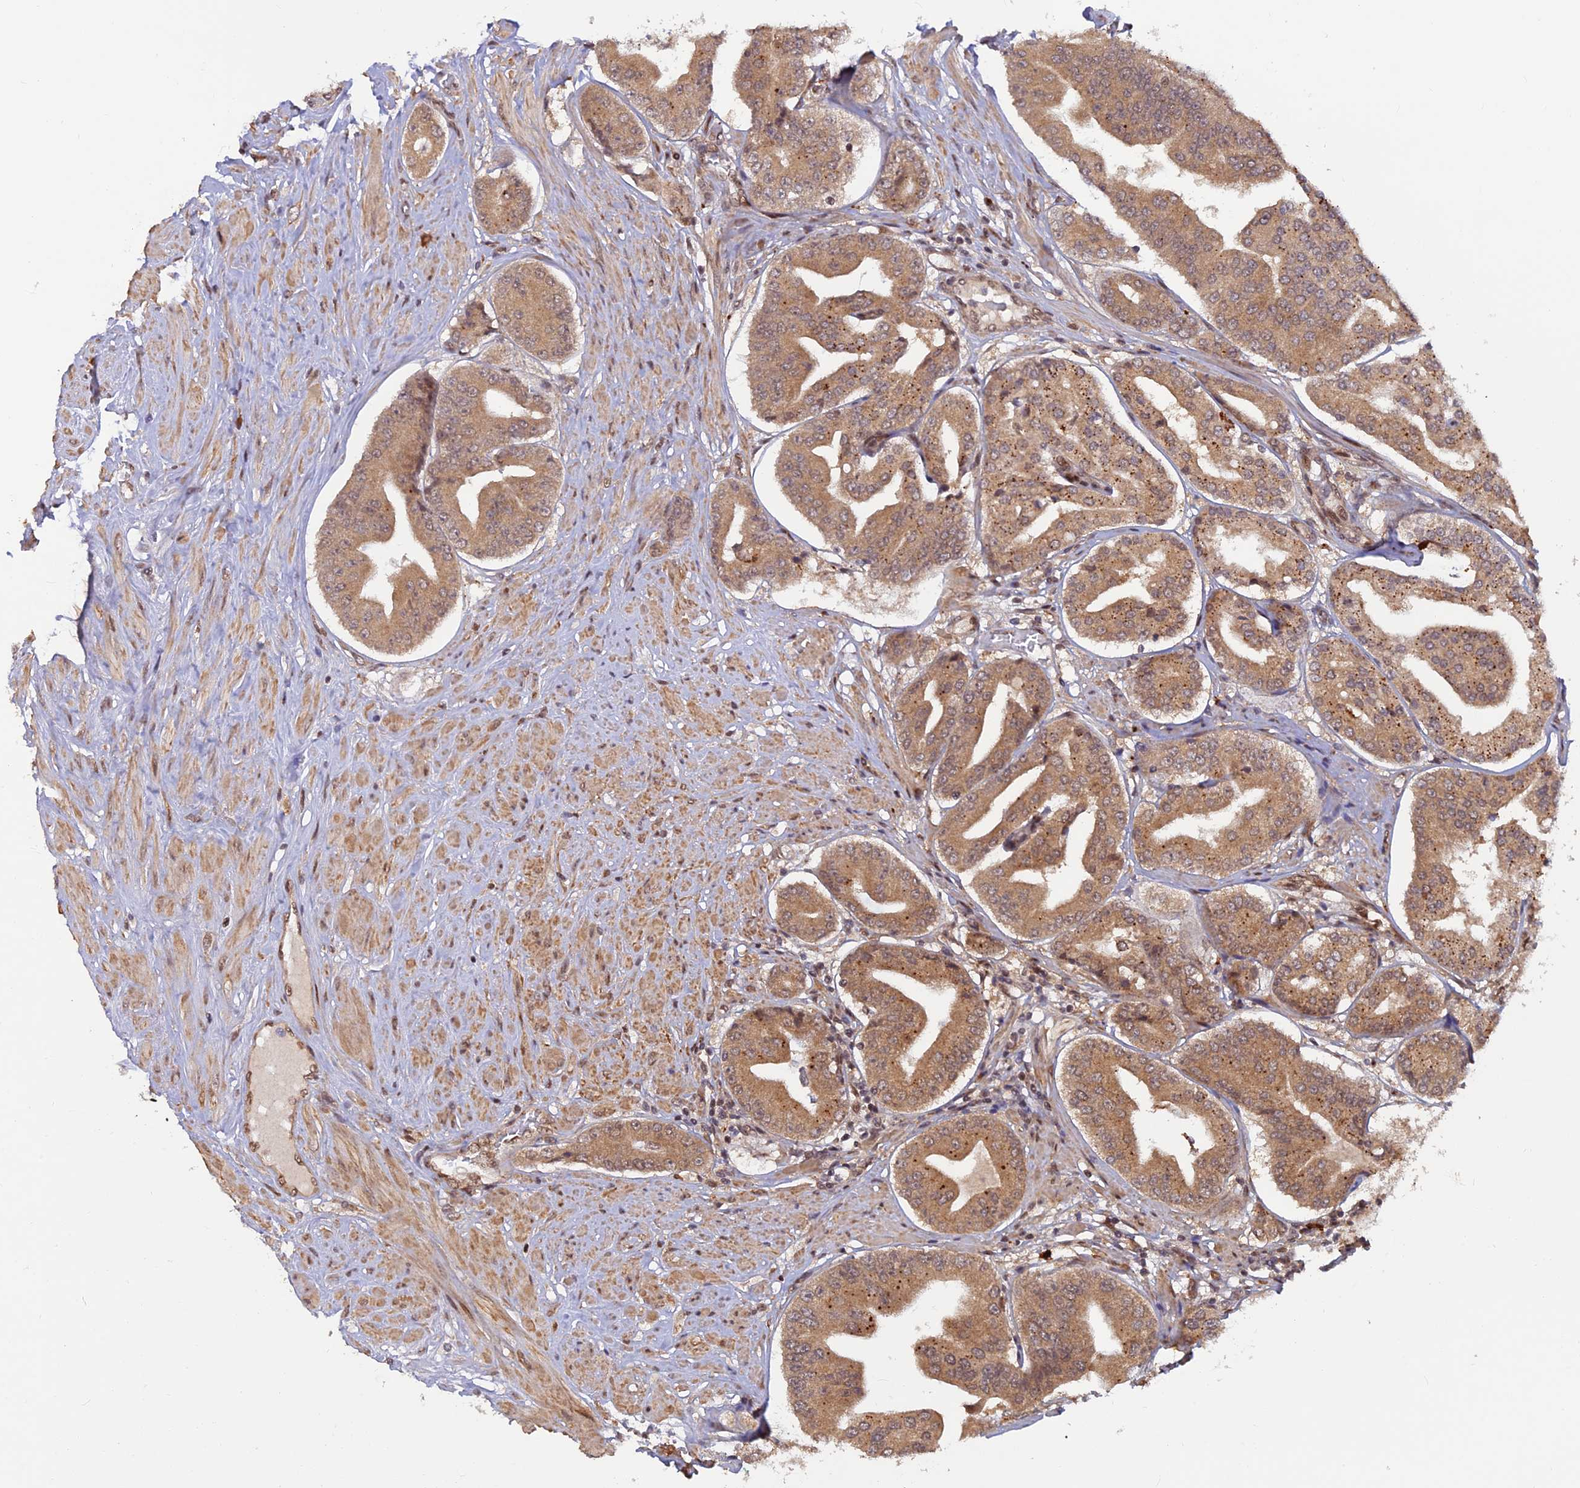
{"staining": {"intensity": "moderate", "quantity": ">75%", "location": "cytoplasmic/membranous"}, "tissue": "prostate cancer", "cell_type": "Tumor cells", "image_type": "cancer", "snomed": [{"axis": "morphology", "description": "Adenocarcinoma, High grade"}, {"axis": "topography", "description": "Prostate"}], "caption": "IHC of human adenocarcinoma (high-grade) (prostate) shows medium levels of moderate cytoplasmic/membranous staining in about >75% of tumor cells.", "gene": "ZNF565", "patient": {"sex": "male", "age": 63}}